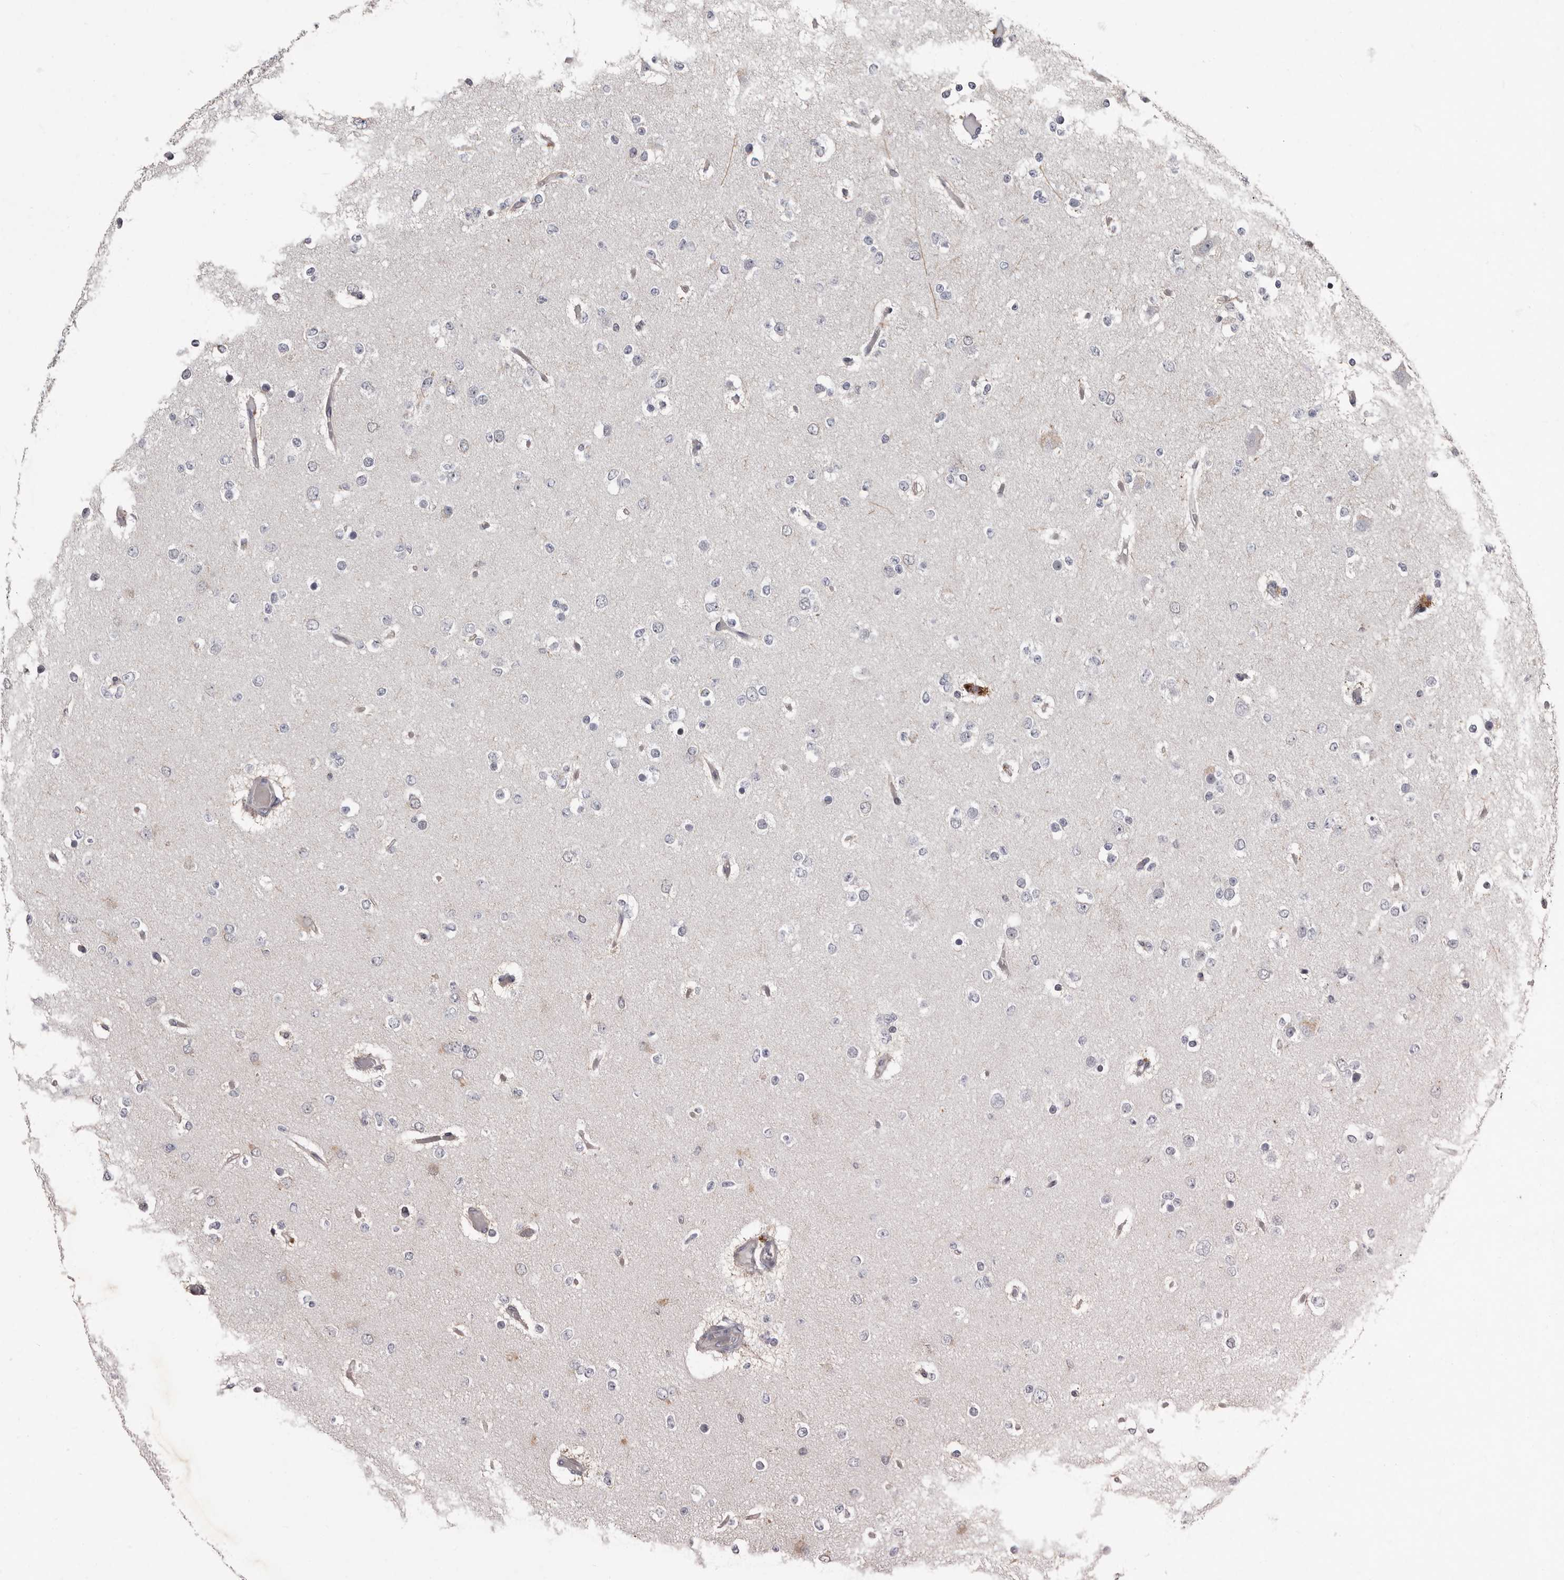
{"staining": {"intensity": "negative", "quantity": "none", "location": "none"}, "tissue": "glioma", "cell_type": "Tumor cells", "image_type": "cancer", "snomed": [{"axis": "morphology", "description": "Glioma, malignant, Low grade"}, {"axis": "topography", "description": "Brain"}], "caption": "Image shows no protein positivity in tumor cells of glioma tissue. (Stains: DAB (3,3'-diaminobenzidine) immunohistochemistry with hematoxylin counter stain, Microscopy: brightfield microscopy at high magnification).", "gene": "FGFR4", "patient": {"sex": "female", "age": 22}}